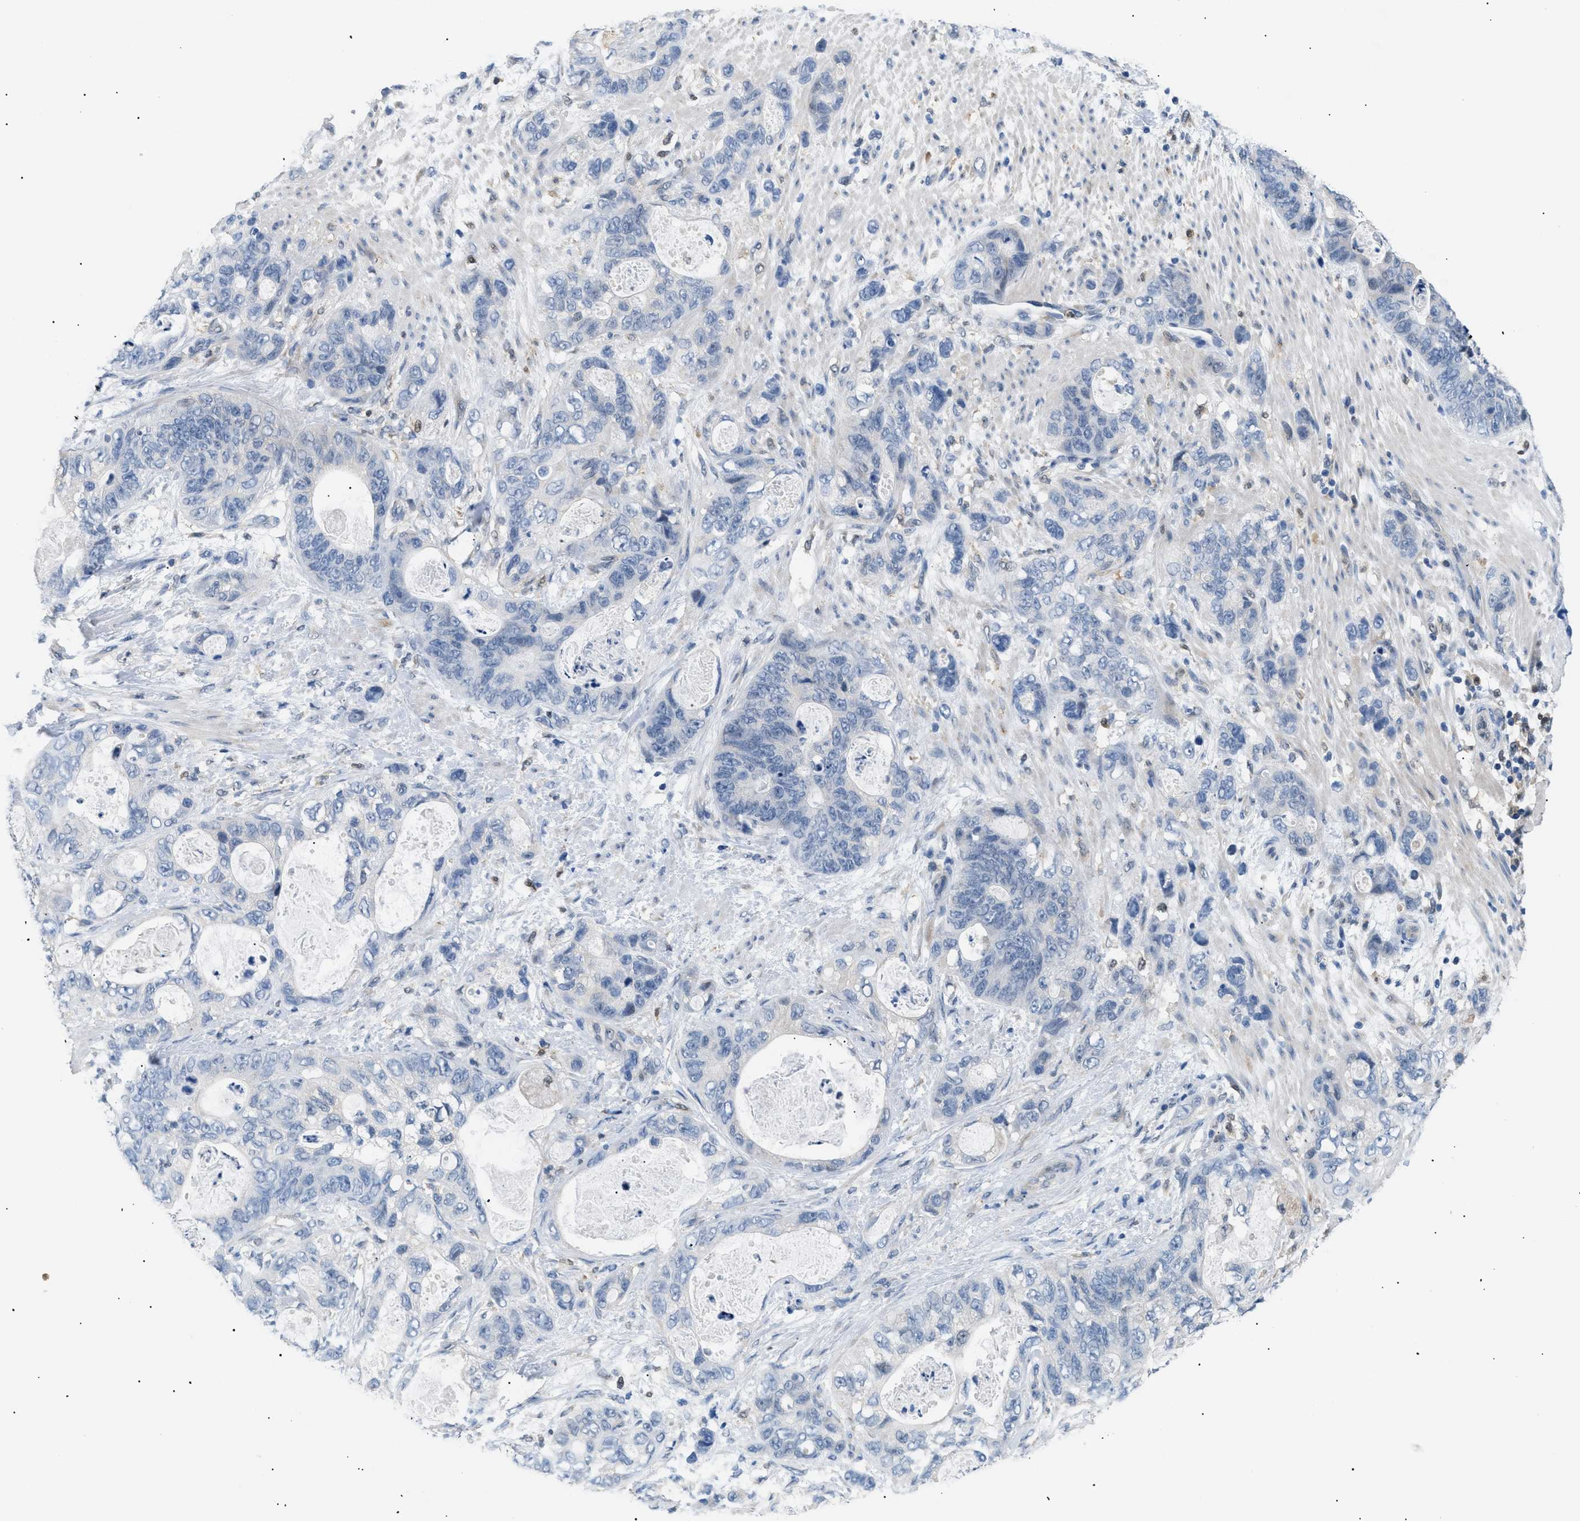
{"staining": {"intensity": "negative", "quantity": "none", "location": "none"}, "tissue": "stomach cancer", "cell_type": "Tumor cells", "image_type": "cancer", "snomed": [{"axis": "morphology", "description": "Normal tissue, NOS"}, {"axis": "morphology", "description": "Adenocarcinoma, NOS"}, {"axis": "topography", "description": "Stomach"}], "caption": "Image shows no protein staining in tumor cells of adenocarcinoma (stomach) tissue. (Immunohistochemistry (ihc), brightfield microscopy, high magnification).", "gene": "AKR1A1", "patient": {"sex": "female", "age": 89}}